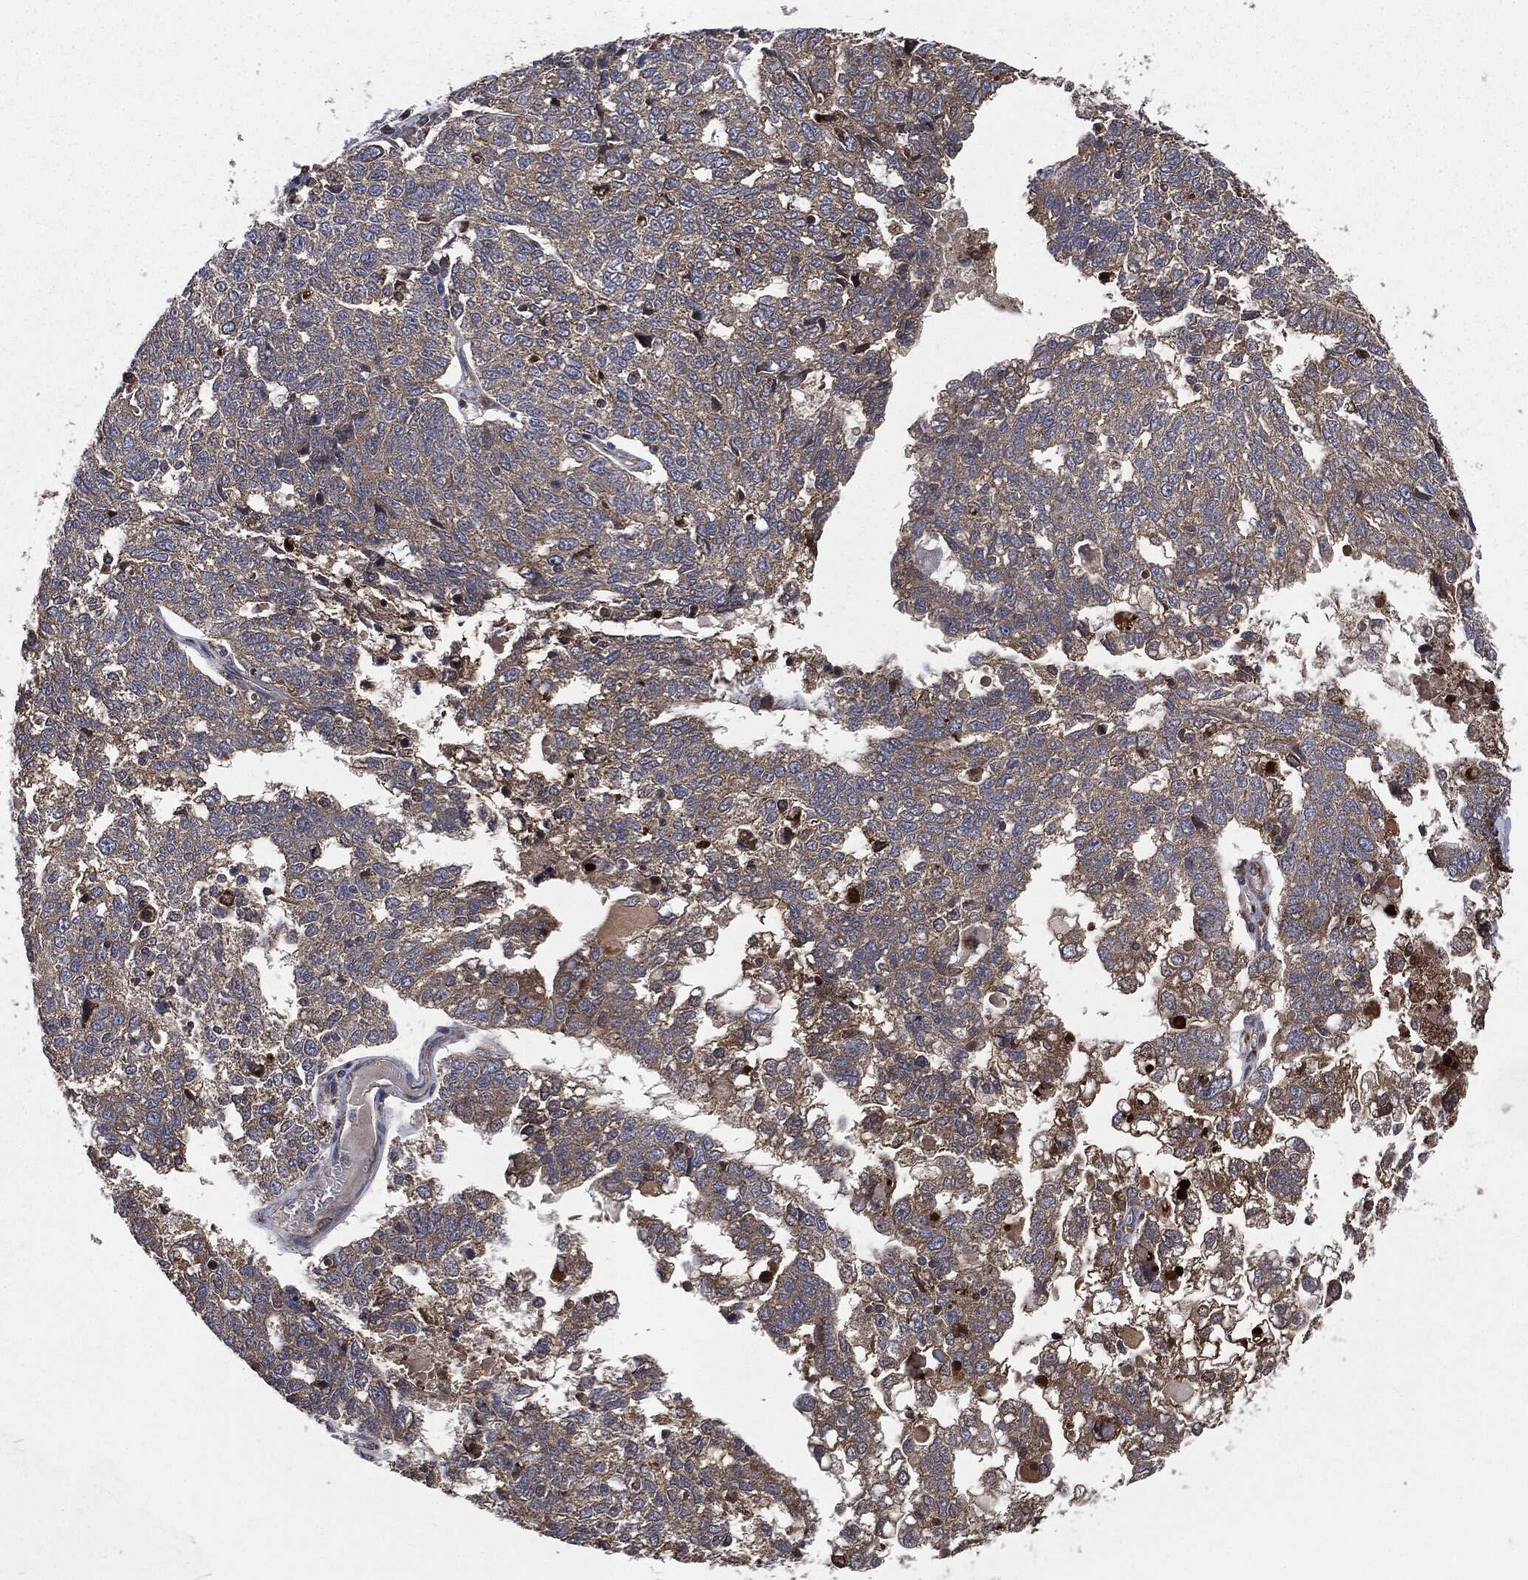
{"staining": {"intensity": "weak", "quantity": "25%-75%", "location": "cytoplasmic/membranous"}, "tissue": "ovarian cancer", "cell_type": "Tumor cells", "image_type": "cancer", "snomed": [{"axis": "morphology", "description": "Cystadenocarcinoma, serous, NOS"}, {"axis": "topography", "description": "Ovary"}], "caption": "Ovarian cancer tissue demonstrates weak cytoplasmic/membranous positivity in about 25%-75% of tumor cells", "gene": "PLOD3", "patient": {"sex": "female", "age": 71}}